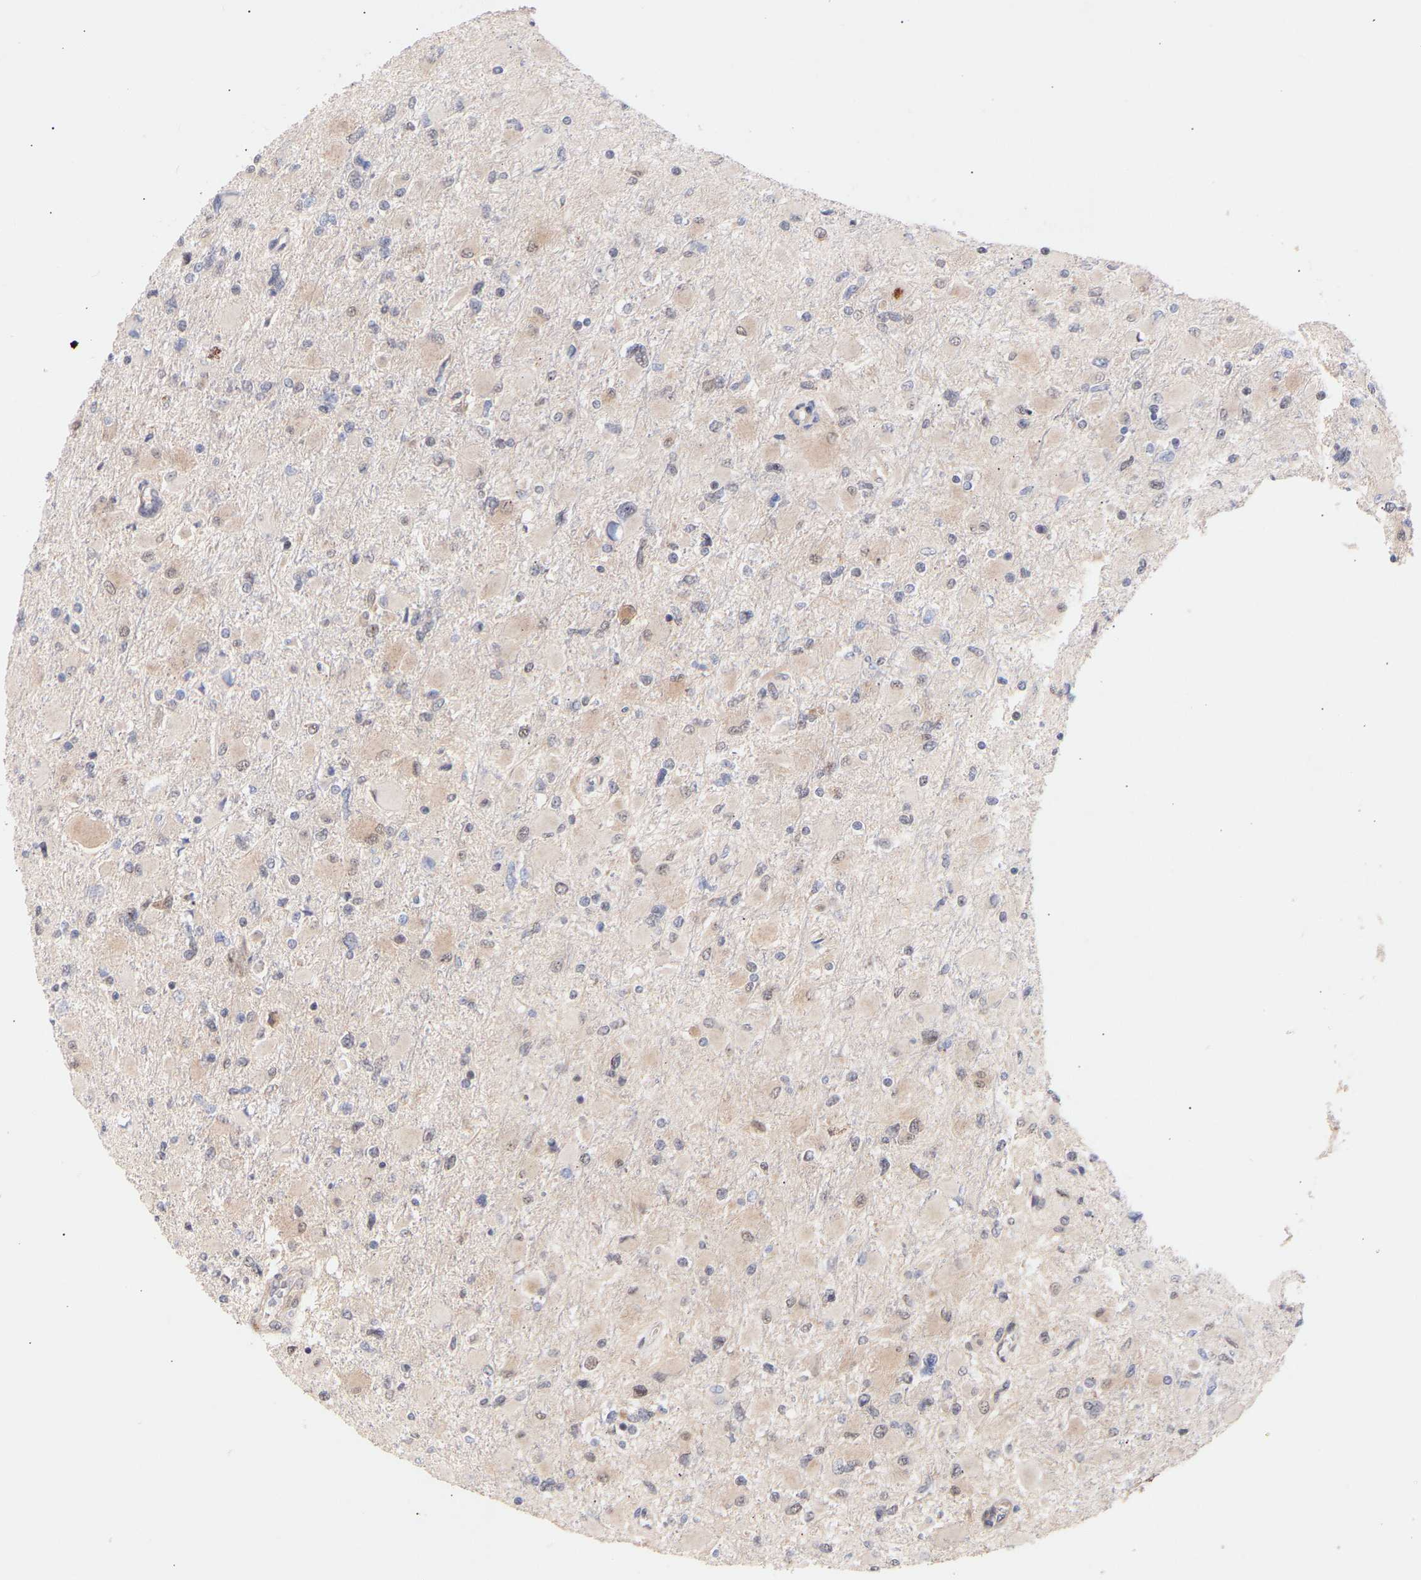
{"staining": {"intensity": "weak", "quantity": "<25%", "location": "nuclear"}, "tissue": "glioma", "cell_type": "Tumor cells", "image_type": "cancer", "snomed": [{"axis": "morphology", "description": "Glioma, malignant, High grade"}, {"axis": "topography", "description": "Cerebral cortex"}], "caption": "Immunohistochemistry micrograph of human glioma stained for a protein (brown), which exhibits no staining in tumor cells. (DAB (3,3'-diaminobenzidine) immunohistochemistry (IHC), high magnification).", "gene": "PDLIM5", "patient": {"sex": "female", "age": 36}}